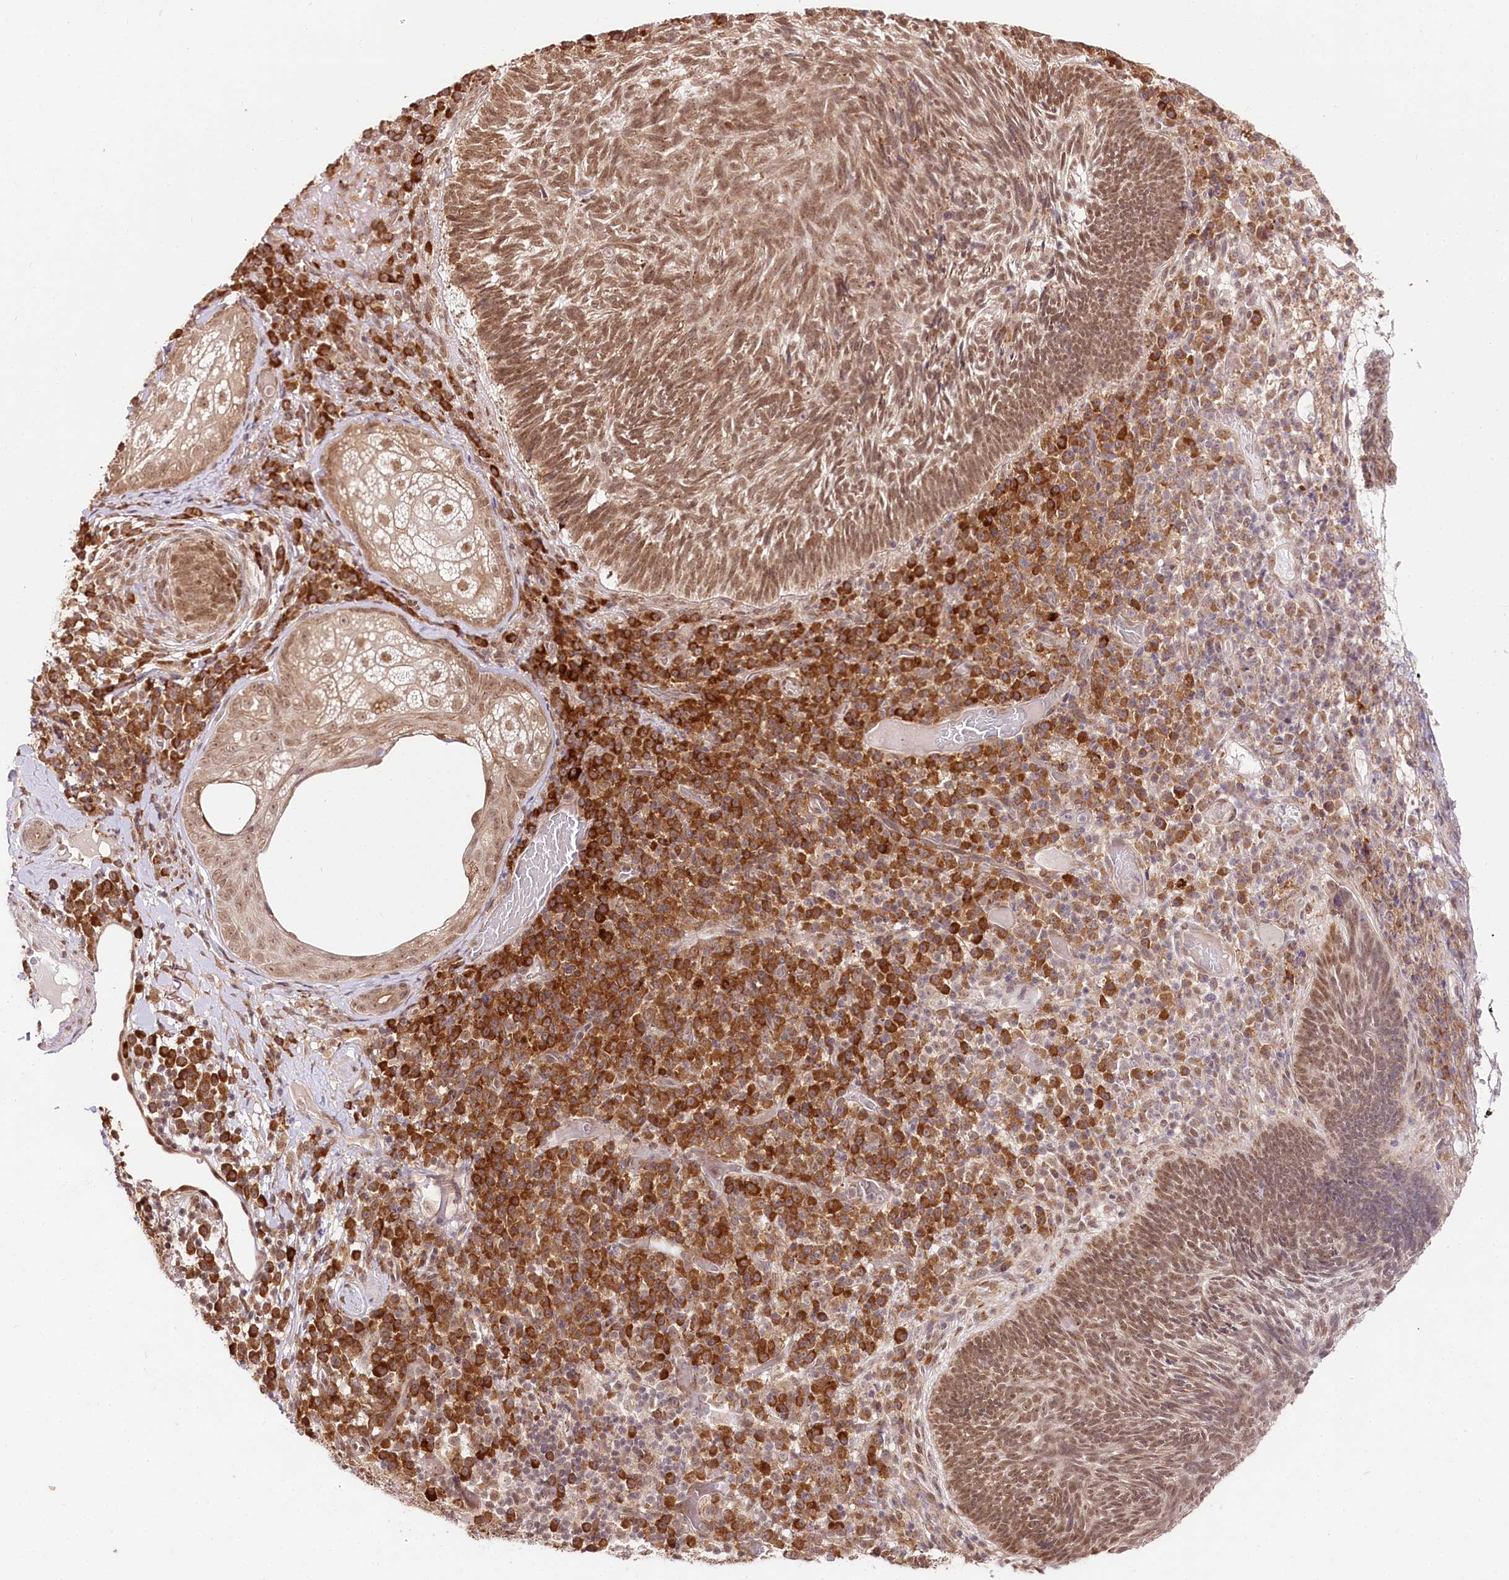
{"staining": {"intensity": "moderate", "quantity": ">75%", "location": "nuclear"}, "tissue": "skin cancer", "cell_type": "Tumor cells", "image_type": "cancer", "snomed": [{"axis": "morphology", "description": "Basal cell carcinoma"}, {"axis": "topography", "description": "Skin"}], "caption": "Protein expression analysis of human skin cancer (basal cell carcinoma) reveals moderate nuclear positivity in approximately >75% of tumor cells.", "gene": "ENSG00000144785", "patient": {"sex": "male", "age": 88}}